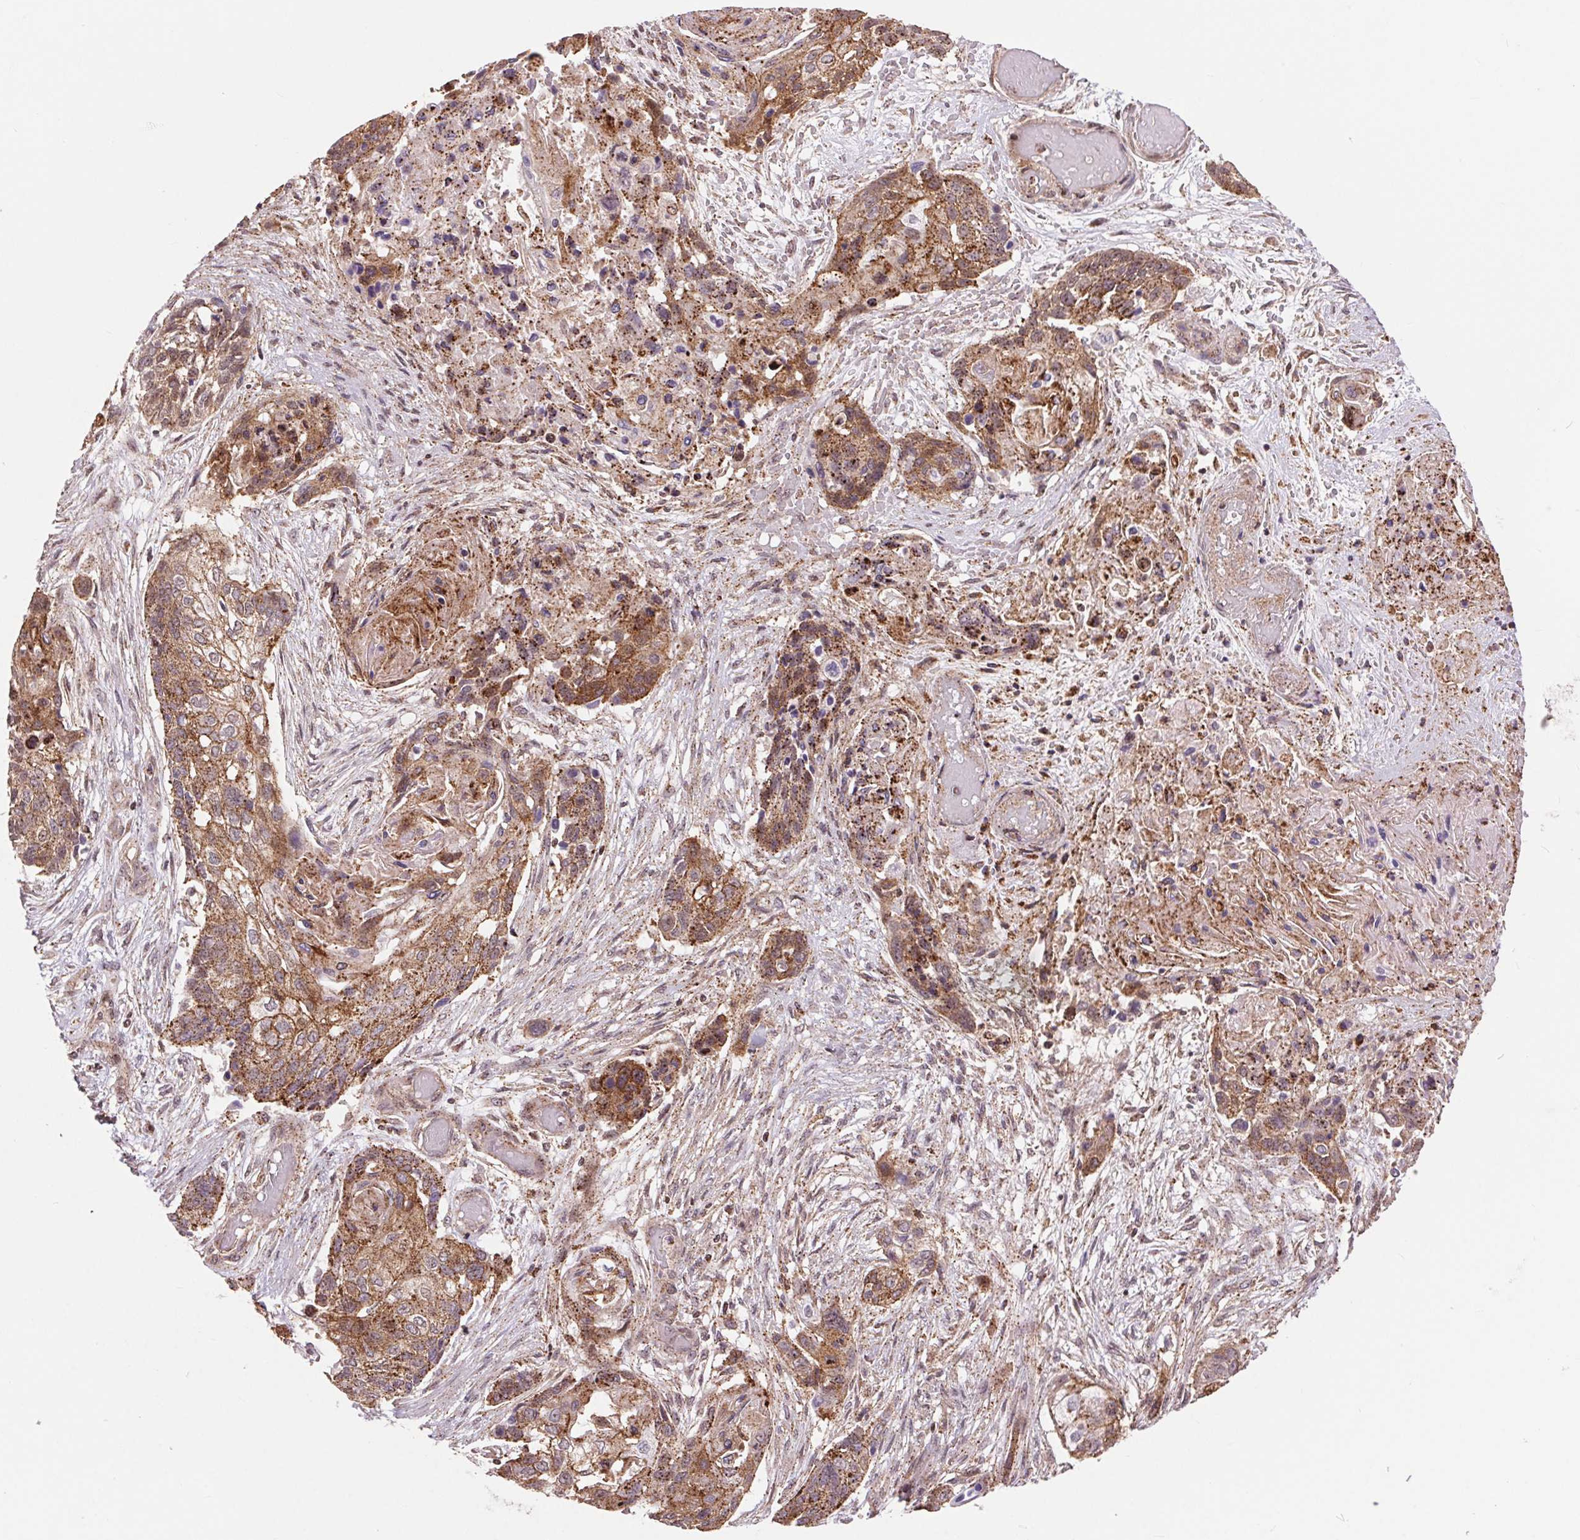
{"staining": {"intensity": "moderate", "quantity": ">75%", "location": "cytoplasmic/membranous"}, "tissue": "lung cancer", "cell_type": "Tumor cells", "image_type": "cancer", "snomed": [{"axis": "morphology", "description": "Squamous cell carcinoma, NOS"}, {"axis": "topography", "description": "Lung"}], "caption": "A high-resolution image shows immunohistochemistry (IHC) staining of lung cancer (squamous cell carcinoma), which displays moderate cytoplasmic/membranous expression in approximately >75% of tumor cells.", "gene": "CHMP4B", "patient": {"sex": "male", "age": 69}}